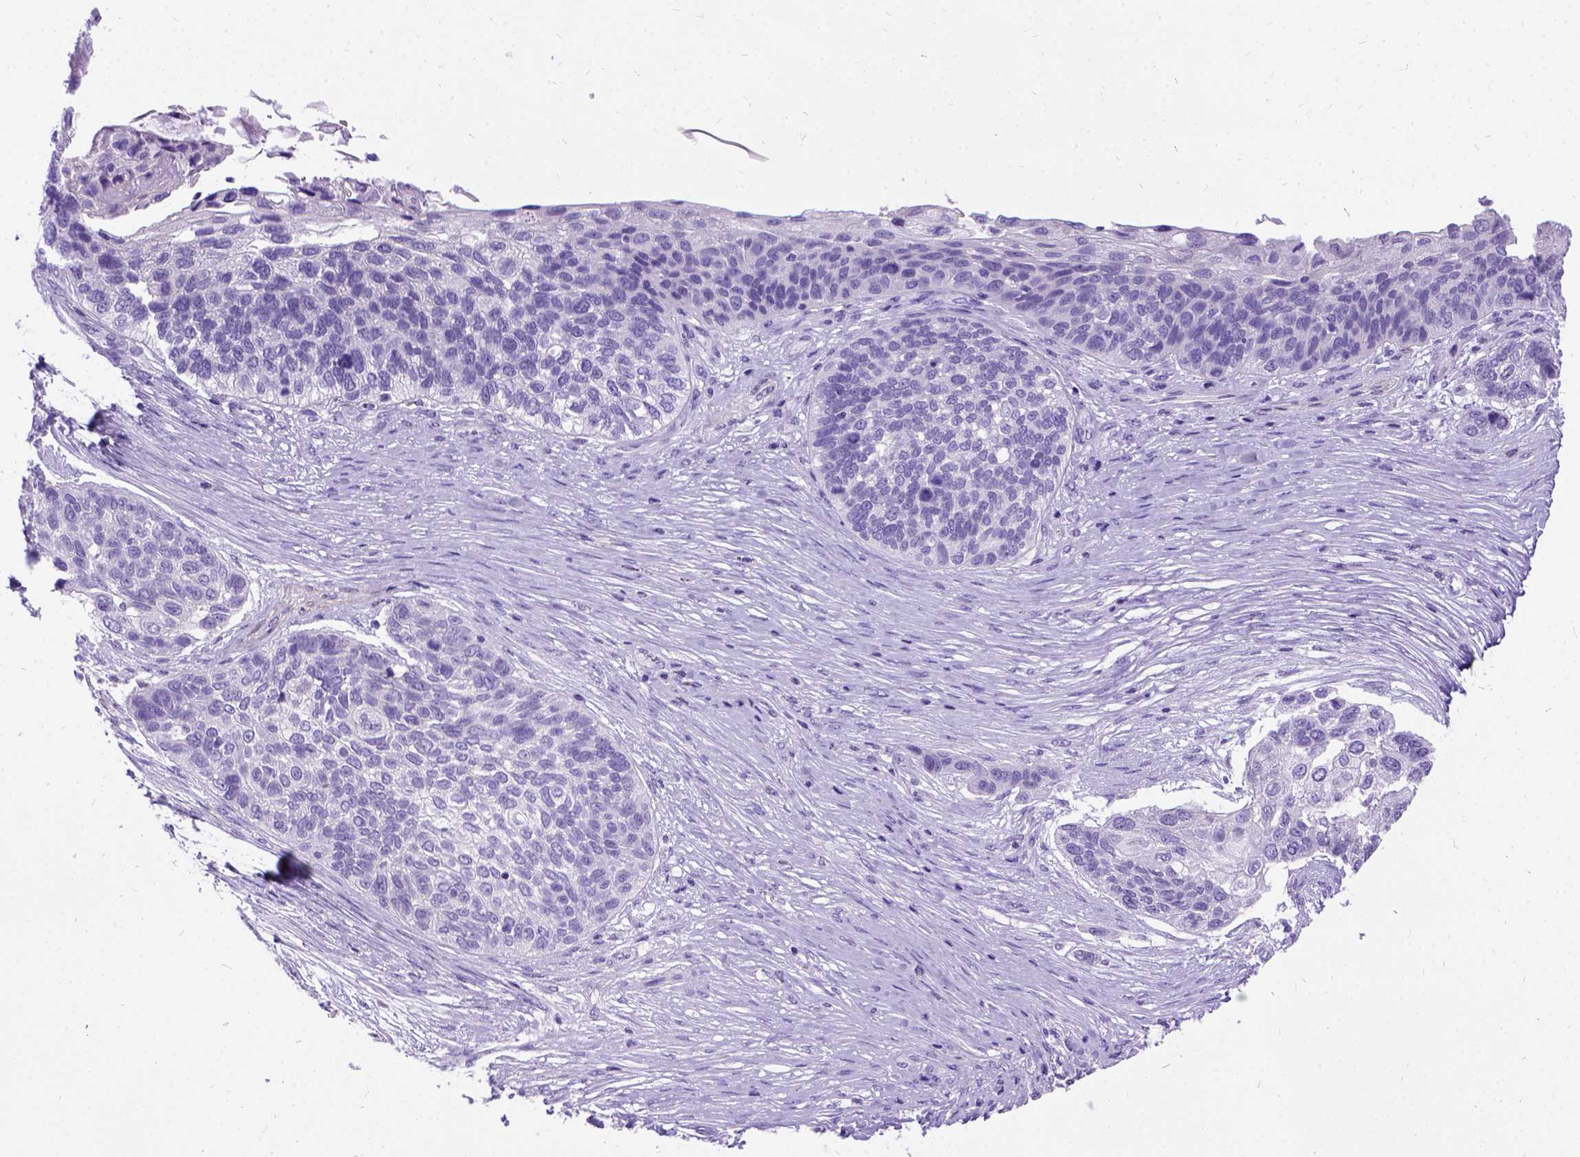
{"staining": {"intensity": "negative", "quantity": "none", "location": "none"}, "tissue": "lung cancer", "cell_type": "Tumor cells", "image_type": "cancer", "snomed": [{"axis": "morphology", "description": "Squamous cell carcinoma, NOS"}, {"axis": "topography", "description": "Lung"}], "caption": "This image is of lung squamous cell carcinoma stained with immunohistochemistry to label a protein in brown with the nuclei are counter-stained blue. There is no expression in tumor cells.", "gene": "PRG2", "patient": {"sex": "male", "age": 69}}